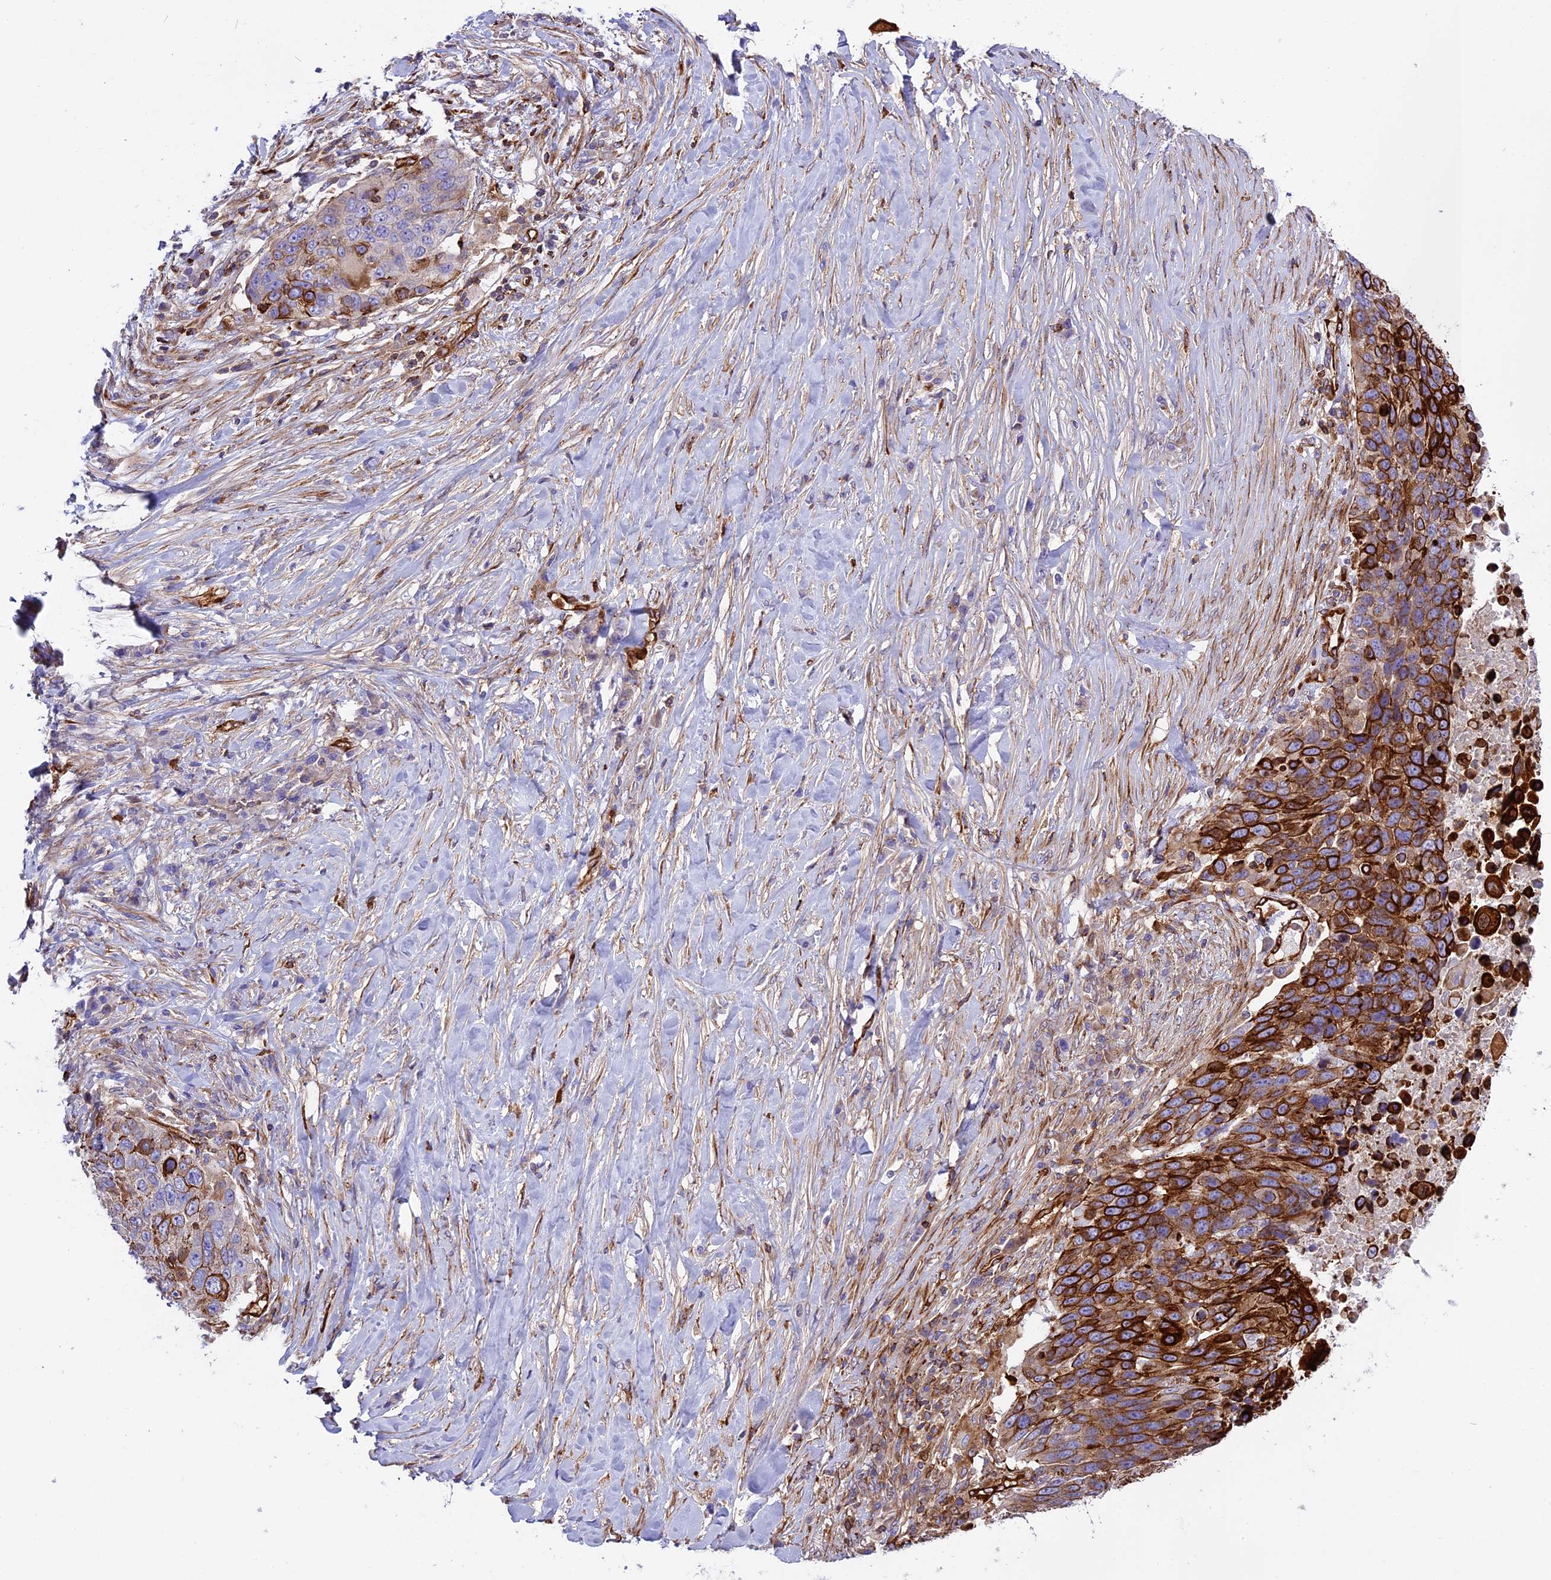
{"staining": {"intensity": "strong", "quantity": "<25%", "location": "cytoplasmic/membranous"}, "tissue": "lung cancer", "cell_type": "Tumor cells", "image_type": "cancer", "snomed": [{"axis": "morphology", "description": "Normal tissue, NOS"}, {"axis": "morphology", "description": "Squamous cell carcinoma, NOS"}, {"axis": "topography", "description": "Lymph node"}, {"axis": "topography", "description": "Lung"}], "caption": "Lung cancer (squamous cell carcinoma) tissue shows strong cytoplasmic/membranous expression in approximately <25% of tumor cells", "gene": "CD99L2", "patient": {"sex": "male", "age": 66}}